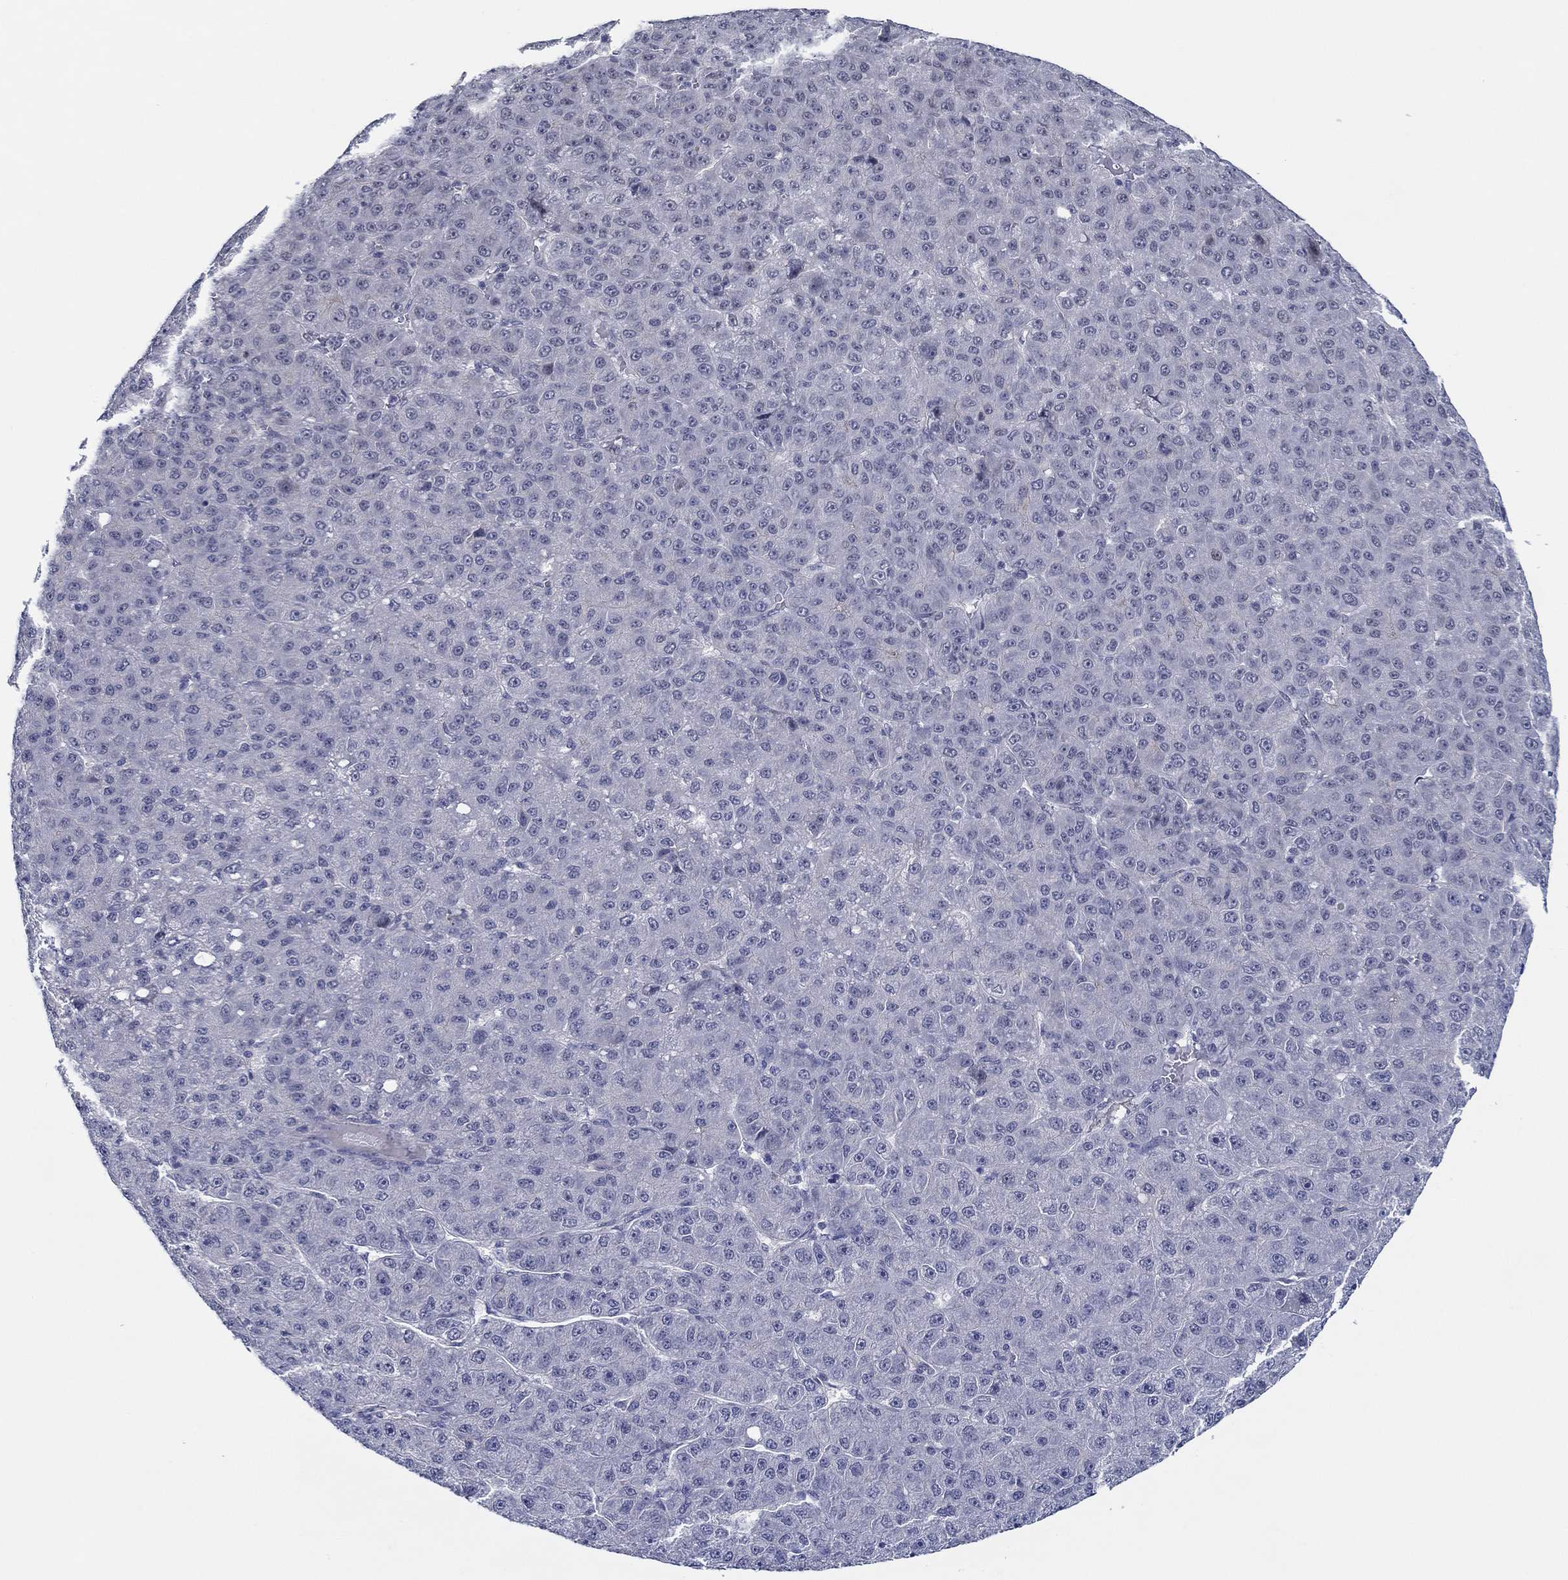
{"staining": {"intensity": "negative", "quantity": "none", "location": "none"}, "tissue": "liver cancer", "cell_type": "Tumor cells", "image_type": "cancer", "snomed": [{"axis": "morphology", "description": "Carcinoma, Hepatocellular, NOS"}, {"axis": "topography", "description": "Liver"}], "caption": "Immunohistochemistry of liver cancer shows no staining in tumor cells. Brightfield microscopy of immunohistochemistry (IHC) stained with DAB (3,3'-diaminobenzidine) (brown) and hematoxylin (blue), captured at high magnification.", "gene": "SLC34A1", "patient": {"sex": "male", "age": 67}}